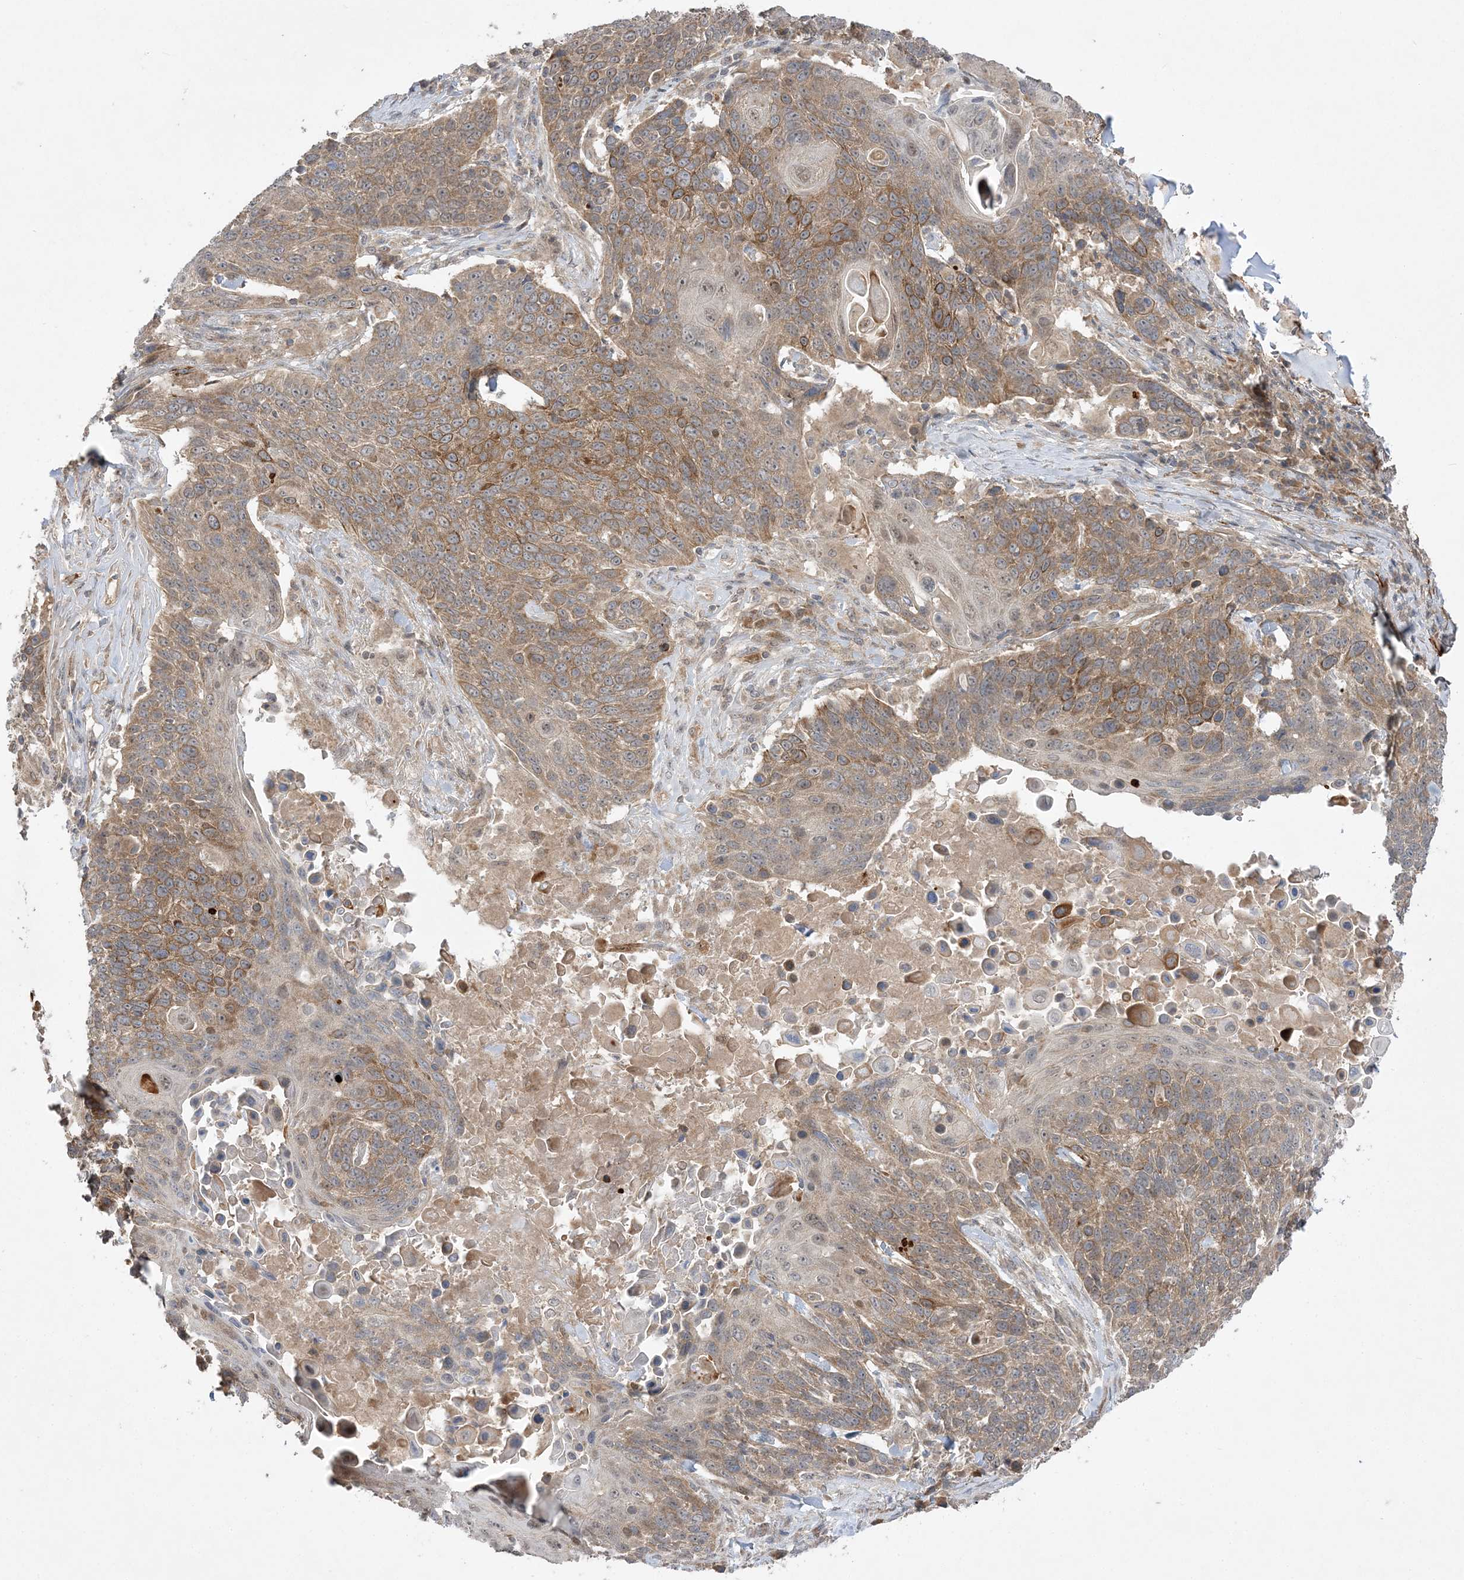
{"staining": {"intensity": "moderate", "quantity": ">75%", "location": "cytoplasmic/membranous"}, "tissue": "lung cancer", "cell_type": "Tumor cells", "image_type": "cancer", "snomed": [{"axis": "morphology", "description": "Squamous cell carcinoma, NOS"}, {"axis": "topography", "description": "Lung"}], "caption": "Tumor cells display medium levels of moderate cytoplasmic/membranous positivity in approximately >75% of cells in lung squamous cell carcinoma.", "gene": "MMADHC", "patient": {"sex": "male", "age": 66}}